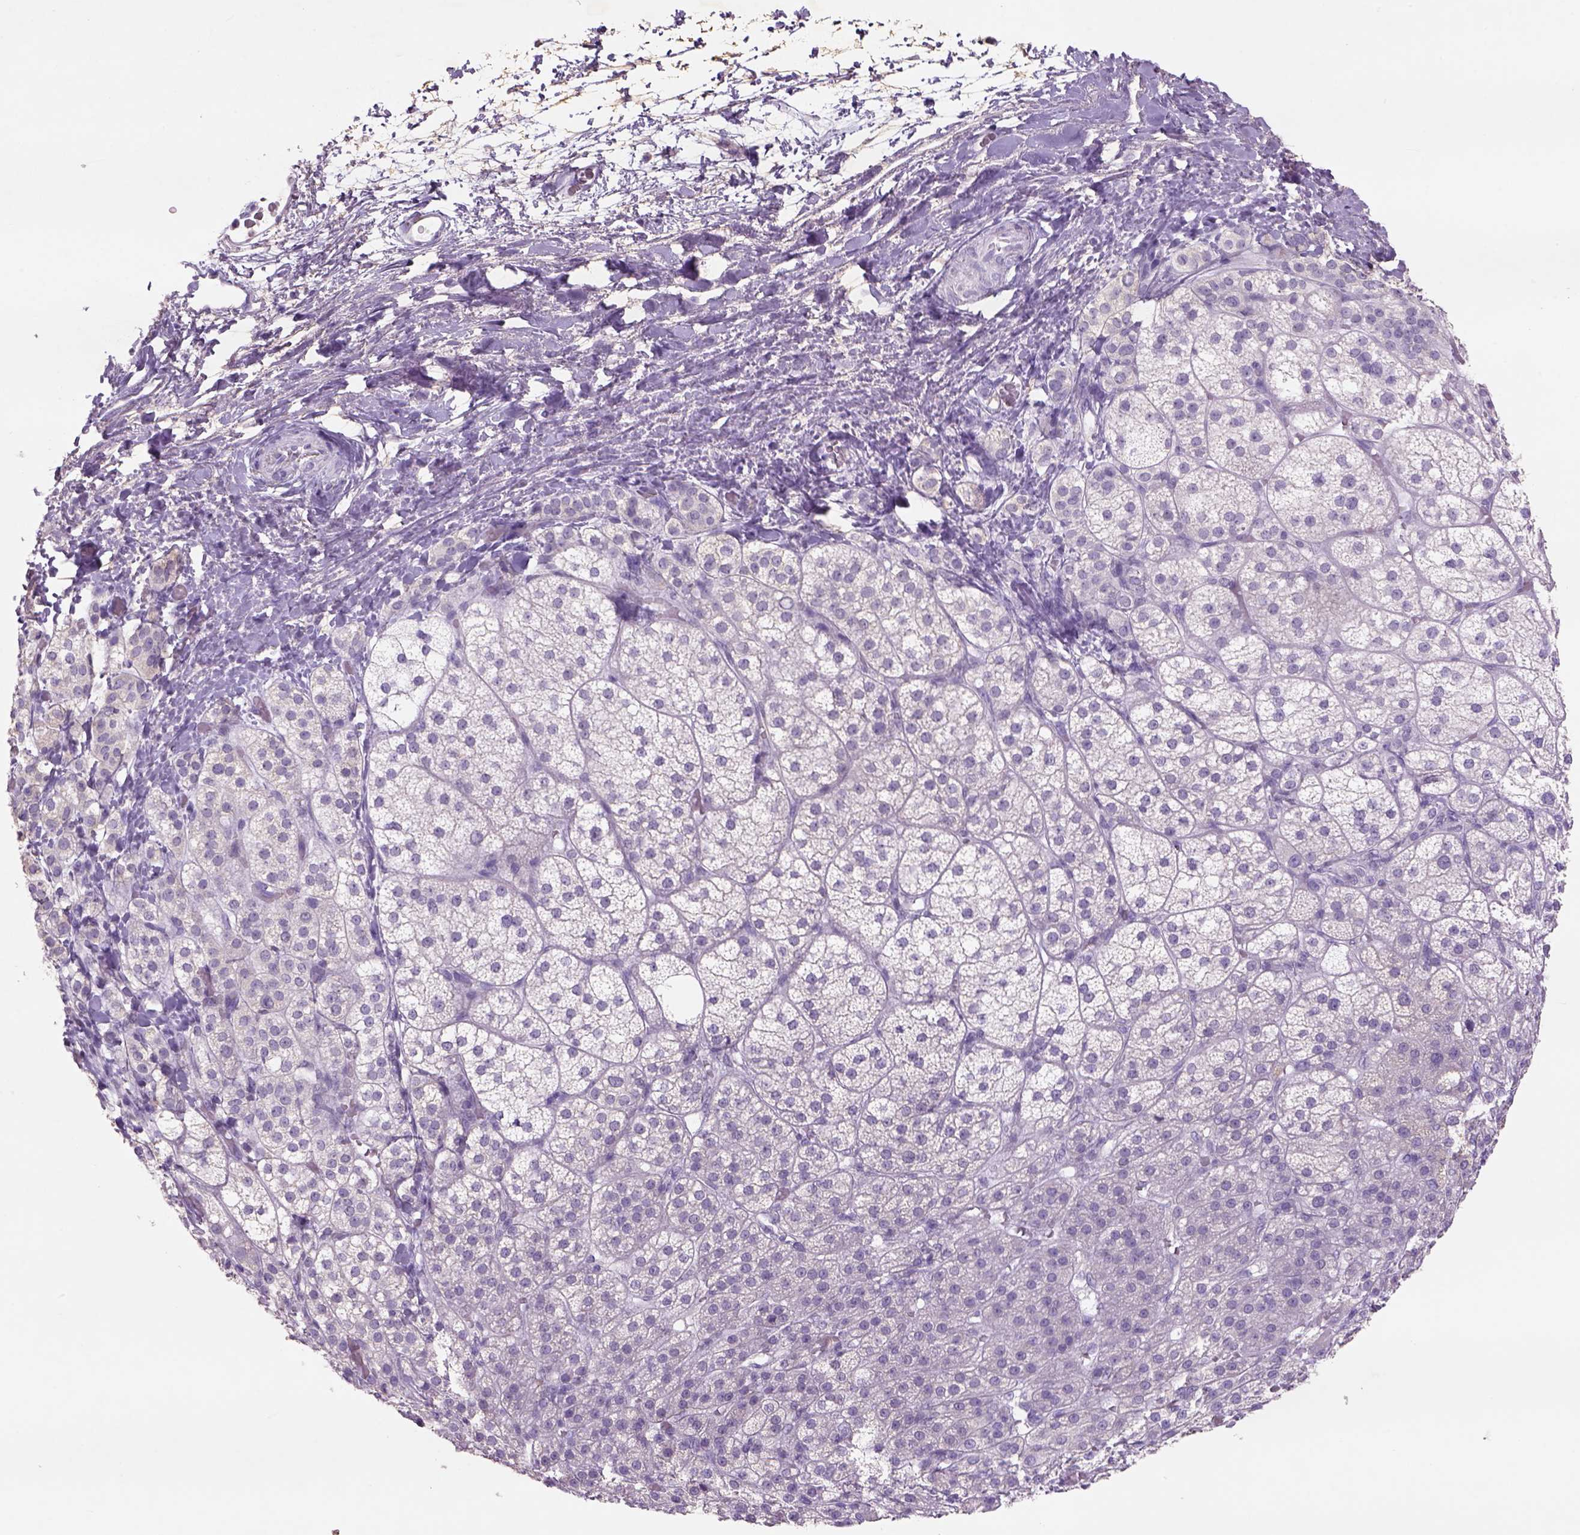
{"staining": {"intensity": "negative", "quantity": "none", "location": "none"}, "tissue": "adrenal gland", "cell_type": "Glandular cells", "image_type": "normal", "snomed": [{"axis": "morphology", "description": "Normal tissue, NOS"}, {"axis": "topography", "description": "Adrenal gland"}], "caption": "Immunohistochemistry photomicrograph of normal adrenal gland stained for a protein (brown), which reveals no expression in glandular cells.", "gene": "NAALAD2", "patient": {"sex": "female", "age": 60}}